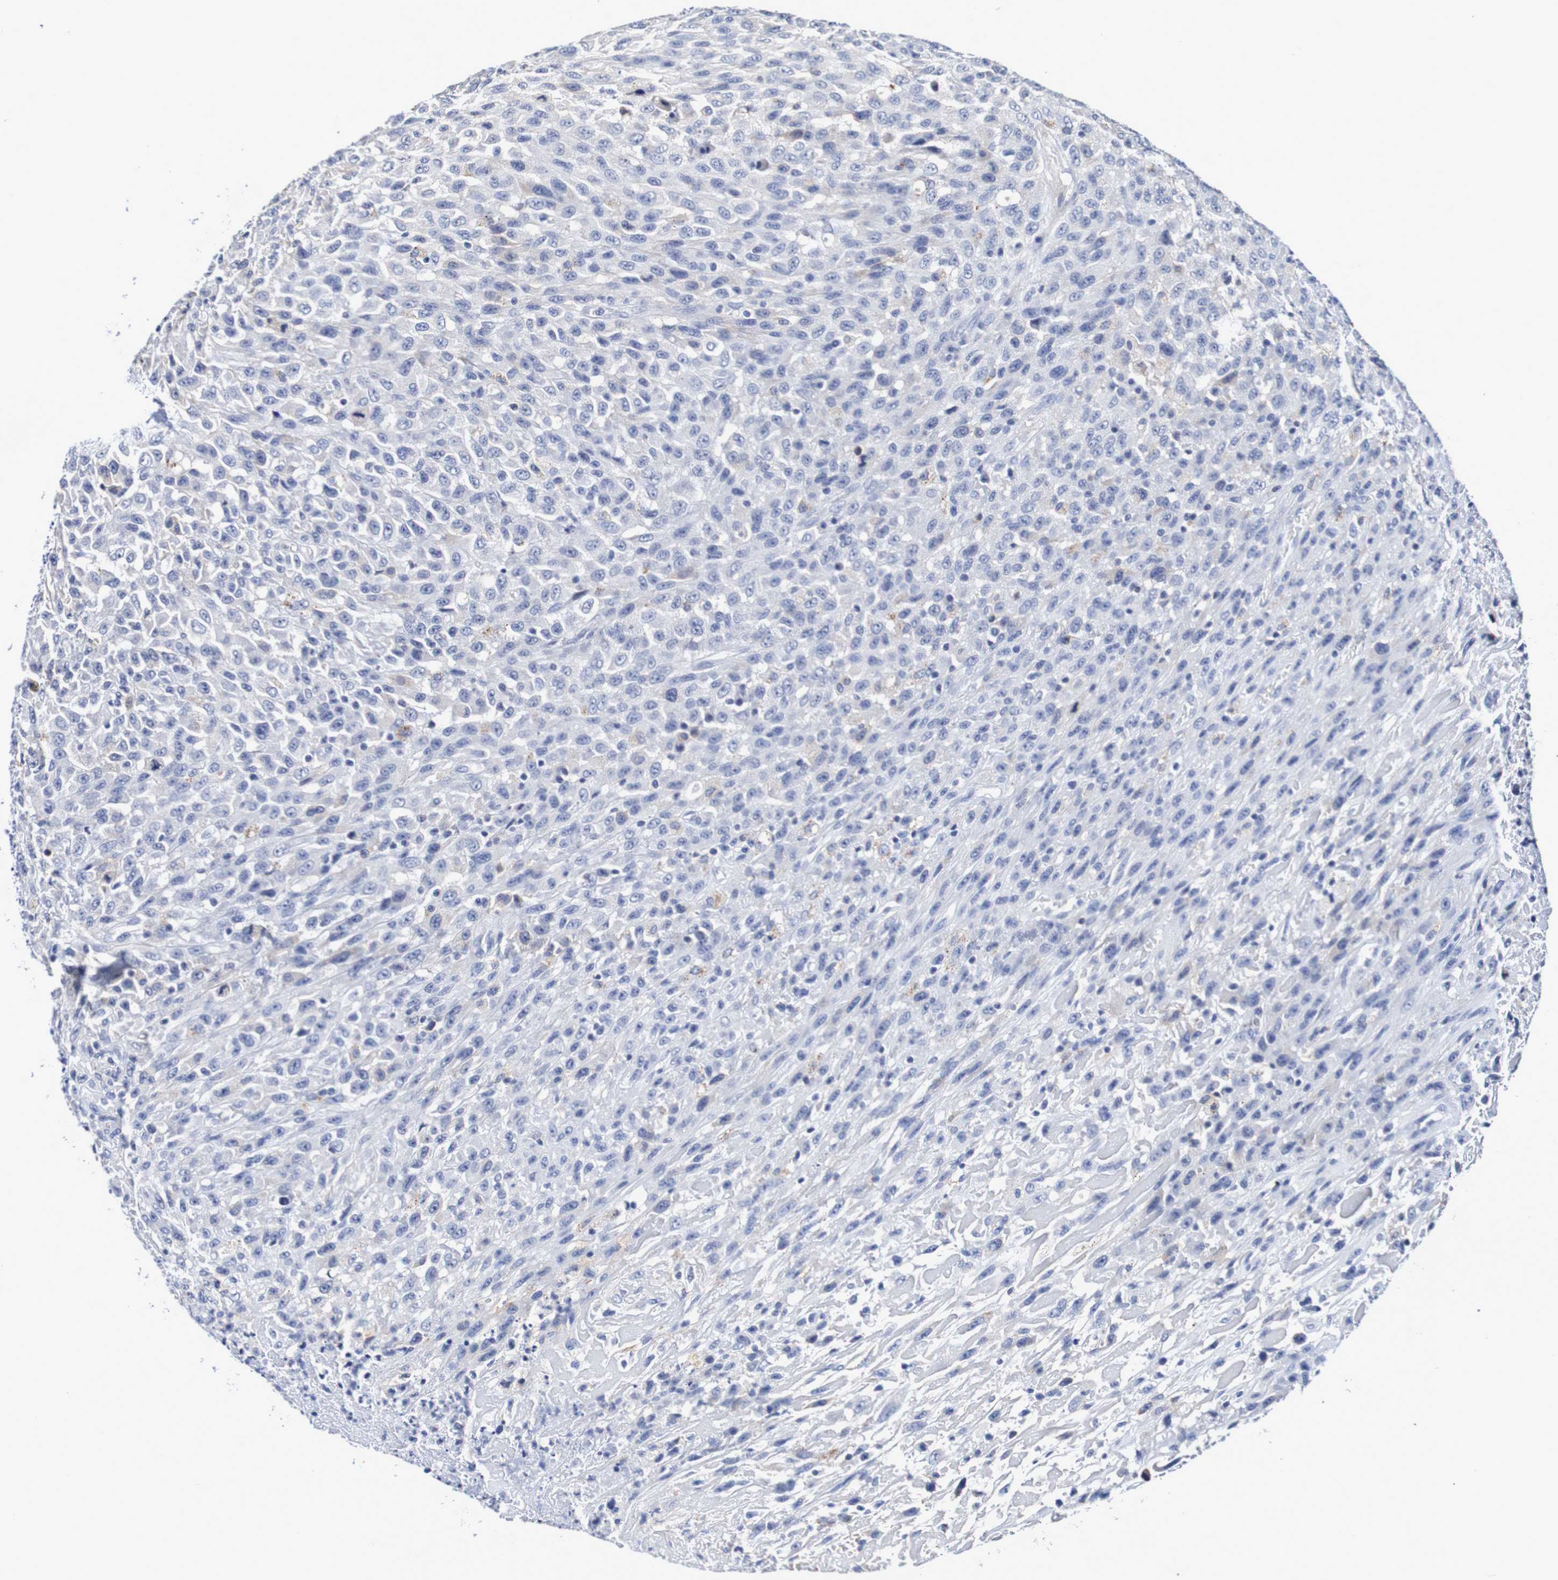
{"staining": {"intensity": "moderate", "quantity": "<25%", "location": "cytoplasmic/membranous"}, "tissue": "urothelial cancer", "cell_type": "Tumor cells", "image_type": "cancer", "snomed": [{"axis": "morphology", "description": "Urothelial carcinoma, High grade"}, {"axis": "topography", "description": "Urinary bladder"}], "caption": "This histopathology image exhibits urothelial cancer stained with immunohistochemistry to label a protein in brown. The cytoplasmic/membranous of tumor cells show moderate positivity for the protein. Nuclei are counter-stained blue.", "gene": "ACVR1C", "patient": {"sex": "male", "age": 66}}